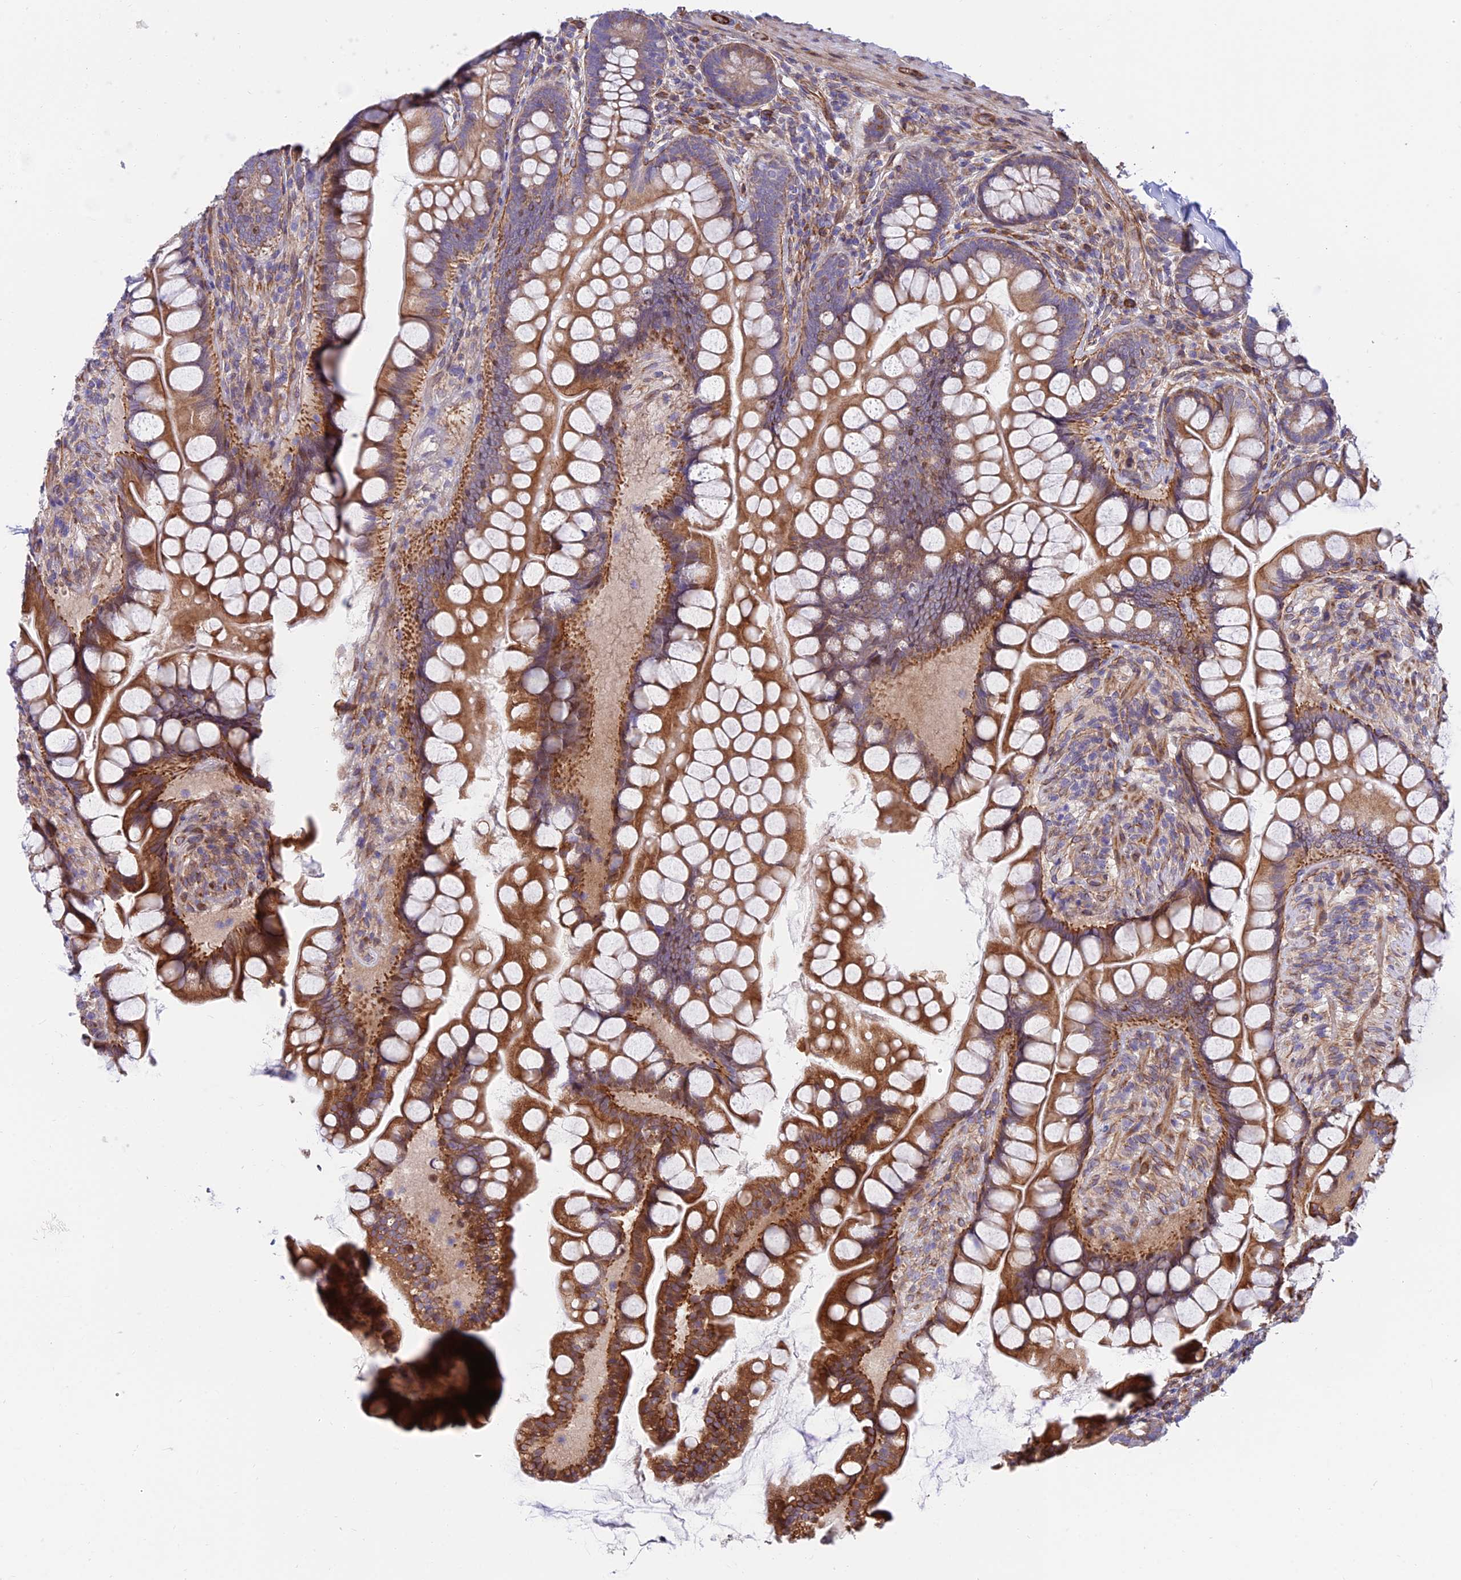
{"staining": {"intensity": "moderate", "quantity": ">75%", "location": "cytoplasmic/membranous"}, "tissue": "small intestine", "cell_type": "Glandular cells", "image_type": "normal", "snomed": [{"axis": "morphology", "description": "Normal tissue, NOS"}, {"axis": "topography", "description": "Small intestine"}], "caption": "IHC (DAB (3,3'-diaminobenzidine)) staining of unremarkable human small intestine reveals moderate cytoplasmic/membranous protein expression in about >75% of glandular cells.", "gene": "EXOC3L4", "patient": {"sex": "male", "age": 70}}